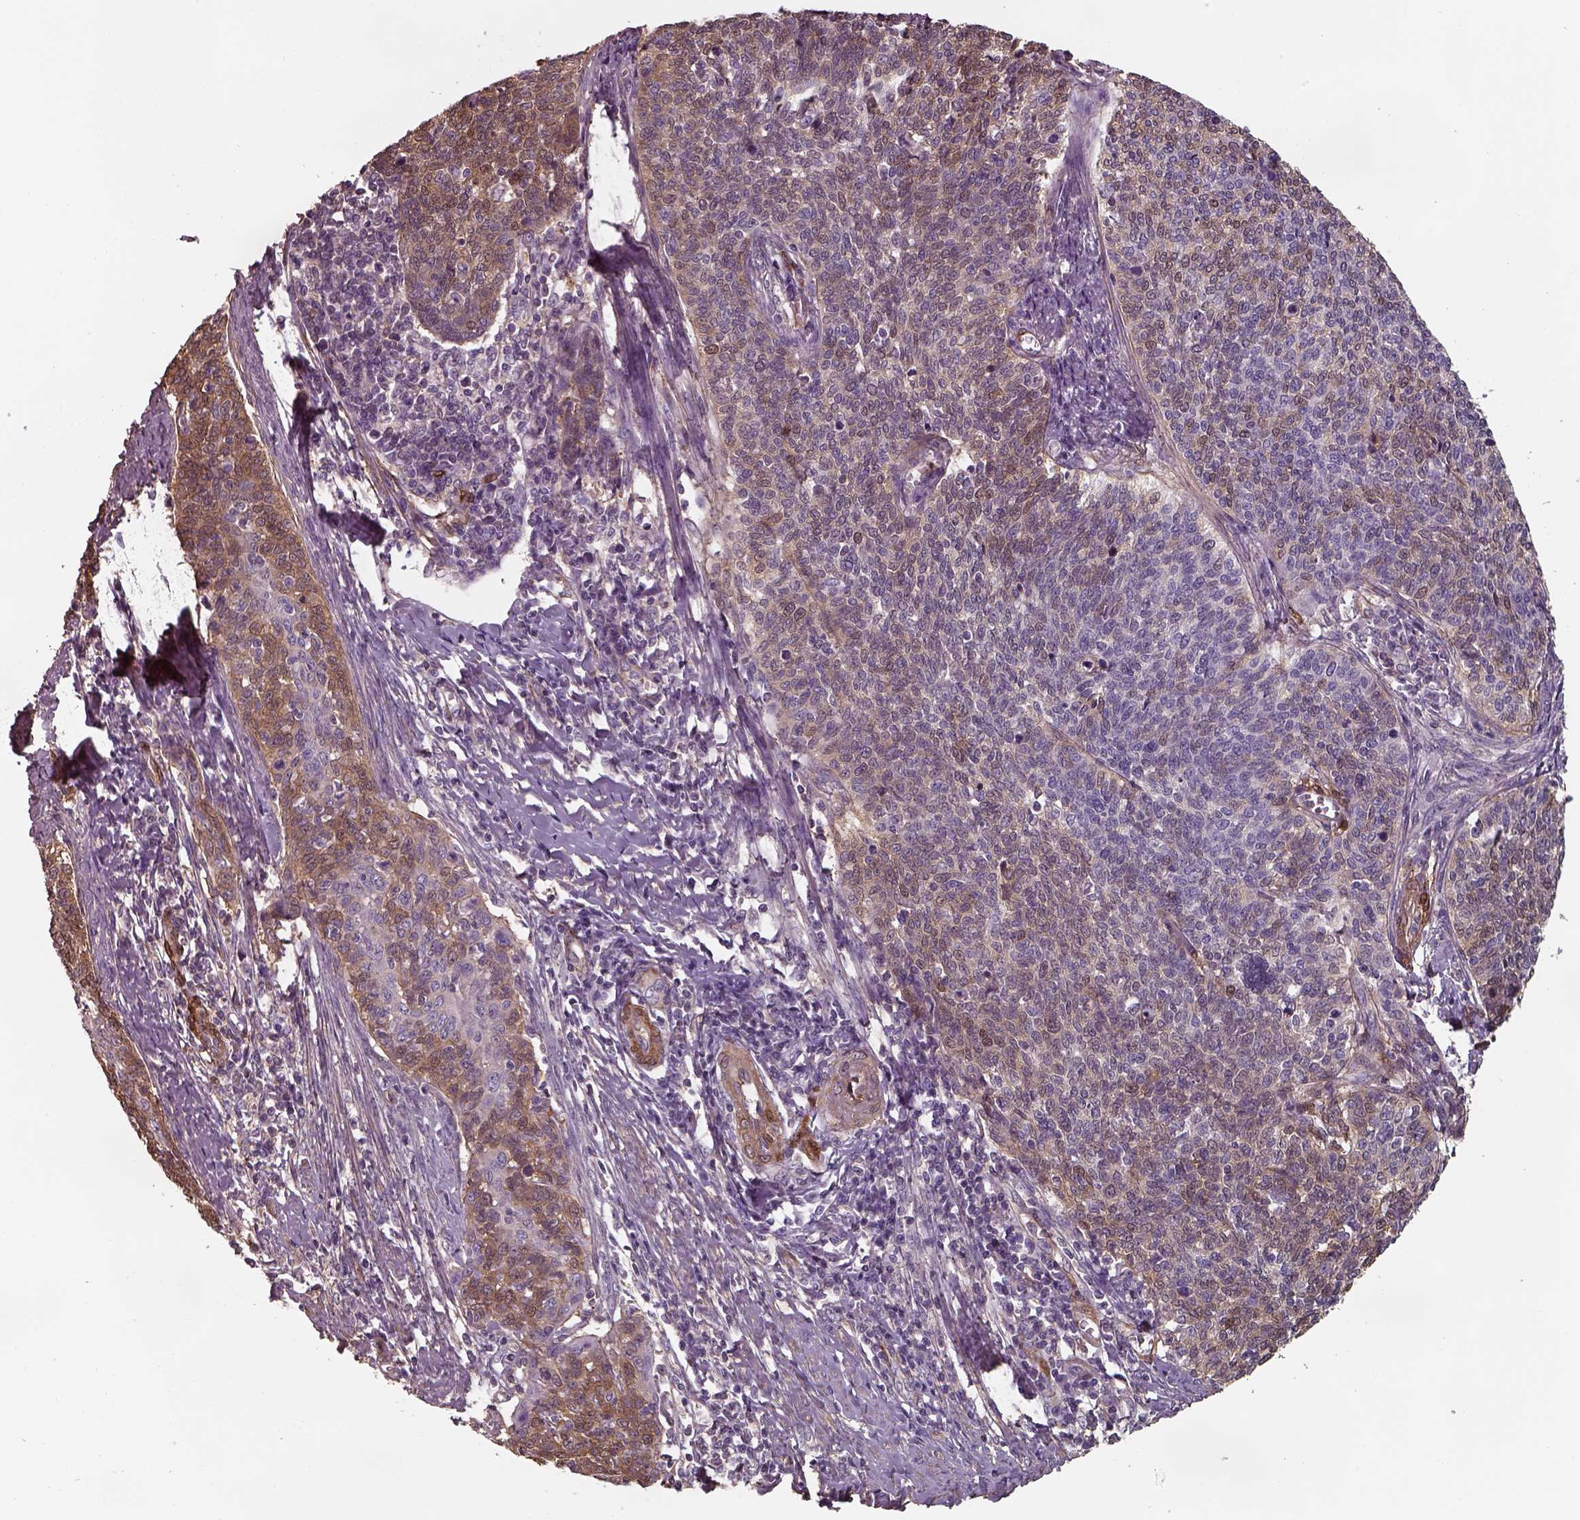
{"staining": {"intensity": "moderate", "quantity": "25%-75%", "location": "cytoplasmic/membranous"}, "tissue": "cervical cancer", "cell_type": "Tumor cells", "image_type": "cancer", "snomed": [{"axis": "morphology", "description": "Squamous cell carcinoma, NOS"}, {"axis": "topography", "description": "Cervix"}], "caption": "Immunohistochemistry (IHC) (DAB (3,3'-diaminobenzidine)) staining of human cervical squamous cell carcinoma shows moderate cytoplasmic/membranous protein staining in approximately 25%-75% of tumor cells. (Brightfield microscopy of DAB IHC at high magnification).", "gene": "ISYNA1", "patient": {"sex": "female", "age": 39}}